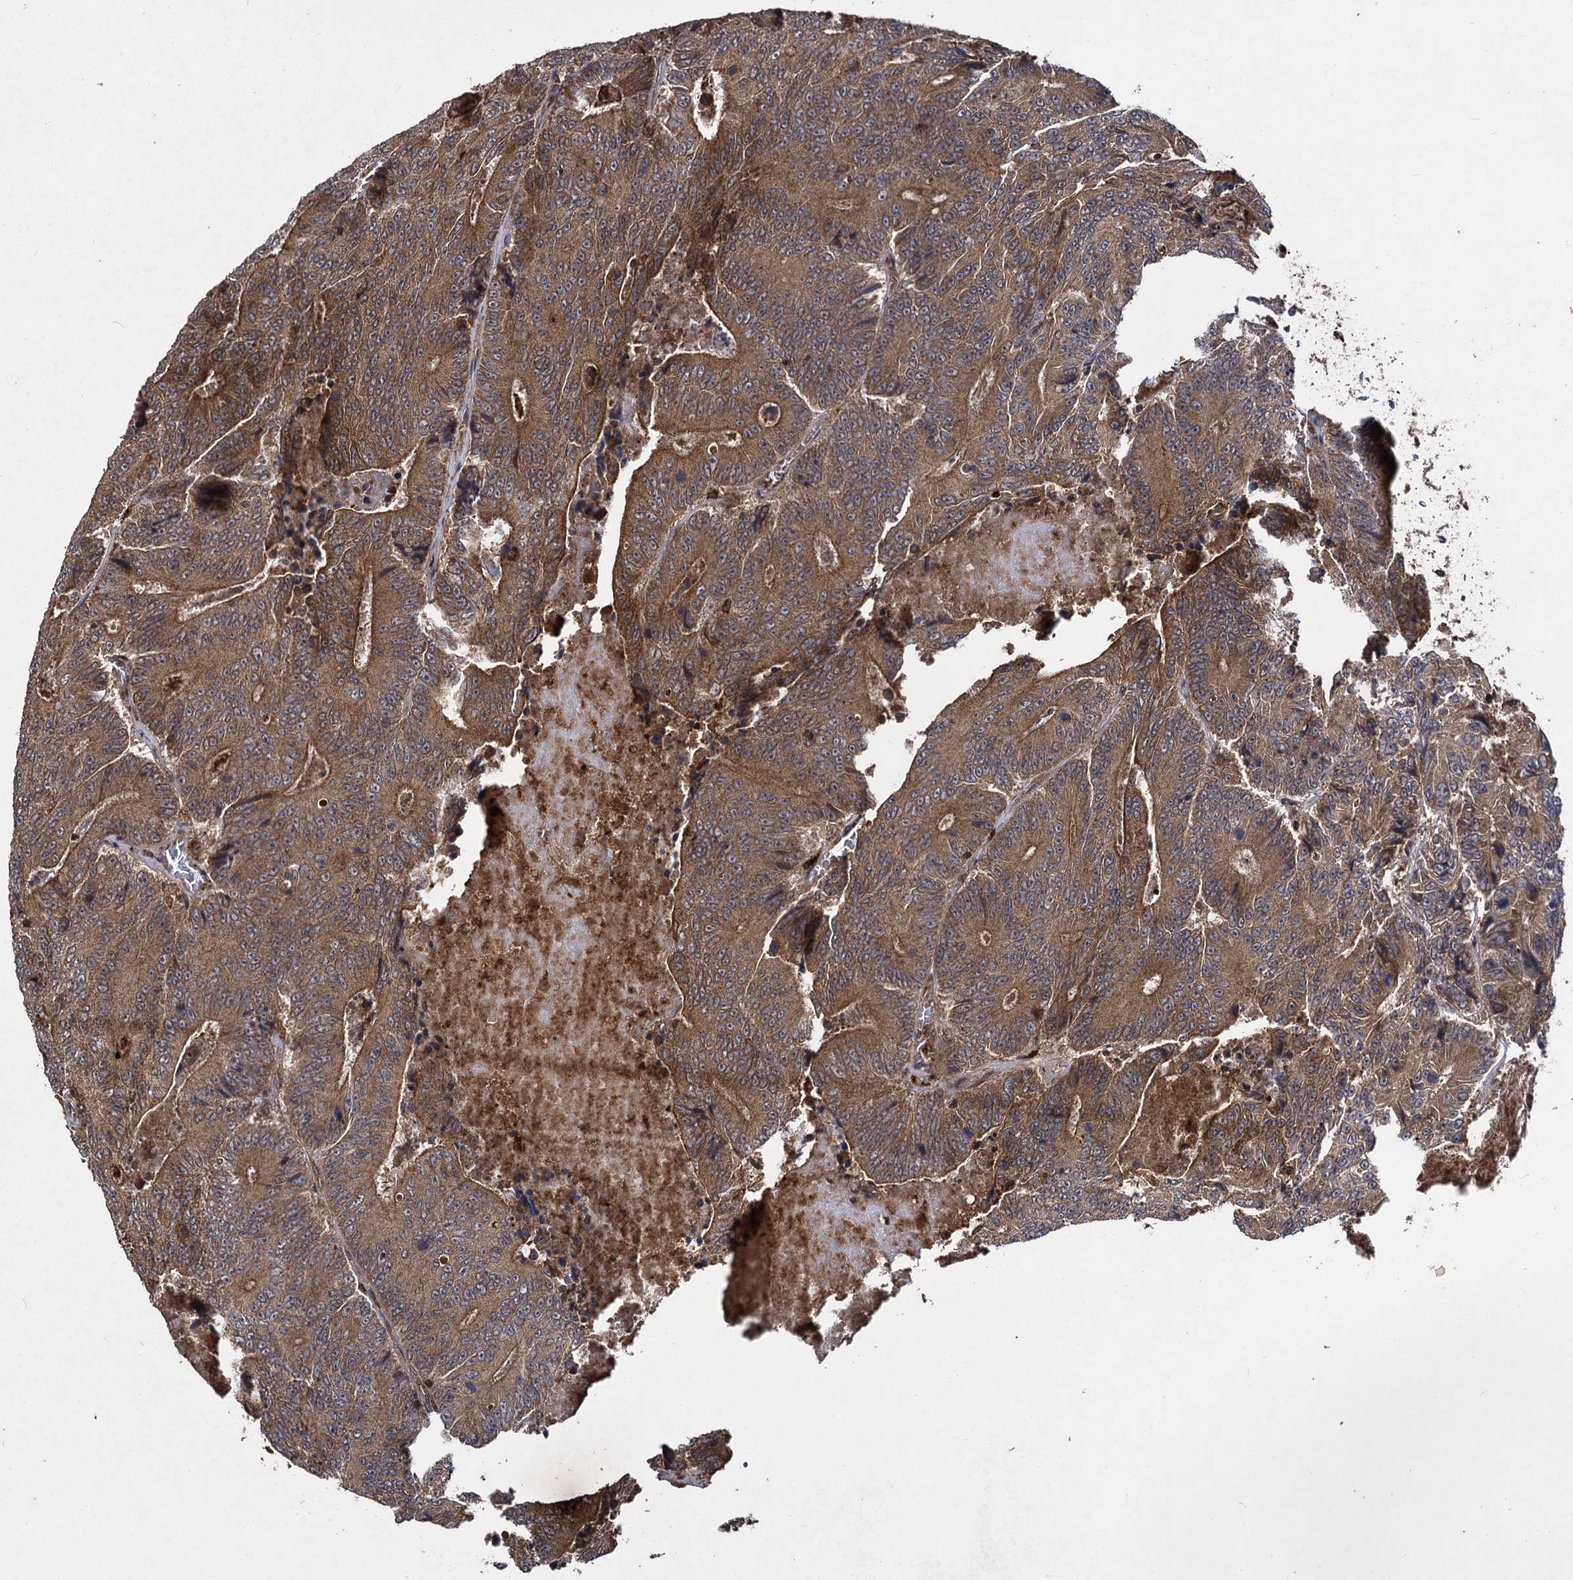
{"staining": {"intensity": "moderate", "quantity": ">75%", "location": "cytoplasmic/membranous"}, "tissue": "colorectal cancer", "cell_type": "Tumor cells", "image_type": "cancer", "snomed": [{"axis": "morphology", "description": "Adenocarcinoma, NOS"}, {"axis": "topography", "description": "Colon"}], "caption": "Protein expression analysis of colorectal adenocarcinoma displays moderate cytoplasmic/membranous expression in about >75% of tumor cells. (IHC, brightfield microscopy, high magnification).", "gene": "BCL2L2", "patient": {"sex": "male", "age": 83}}